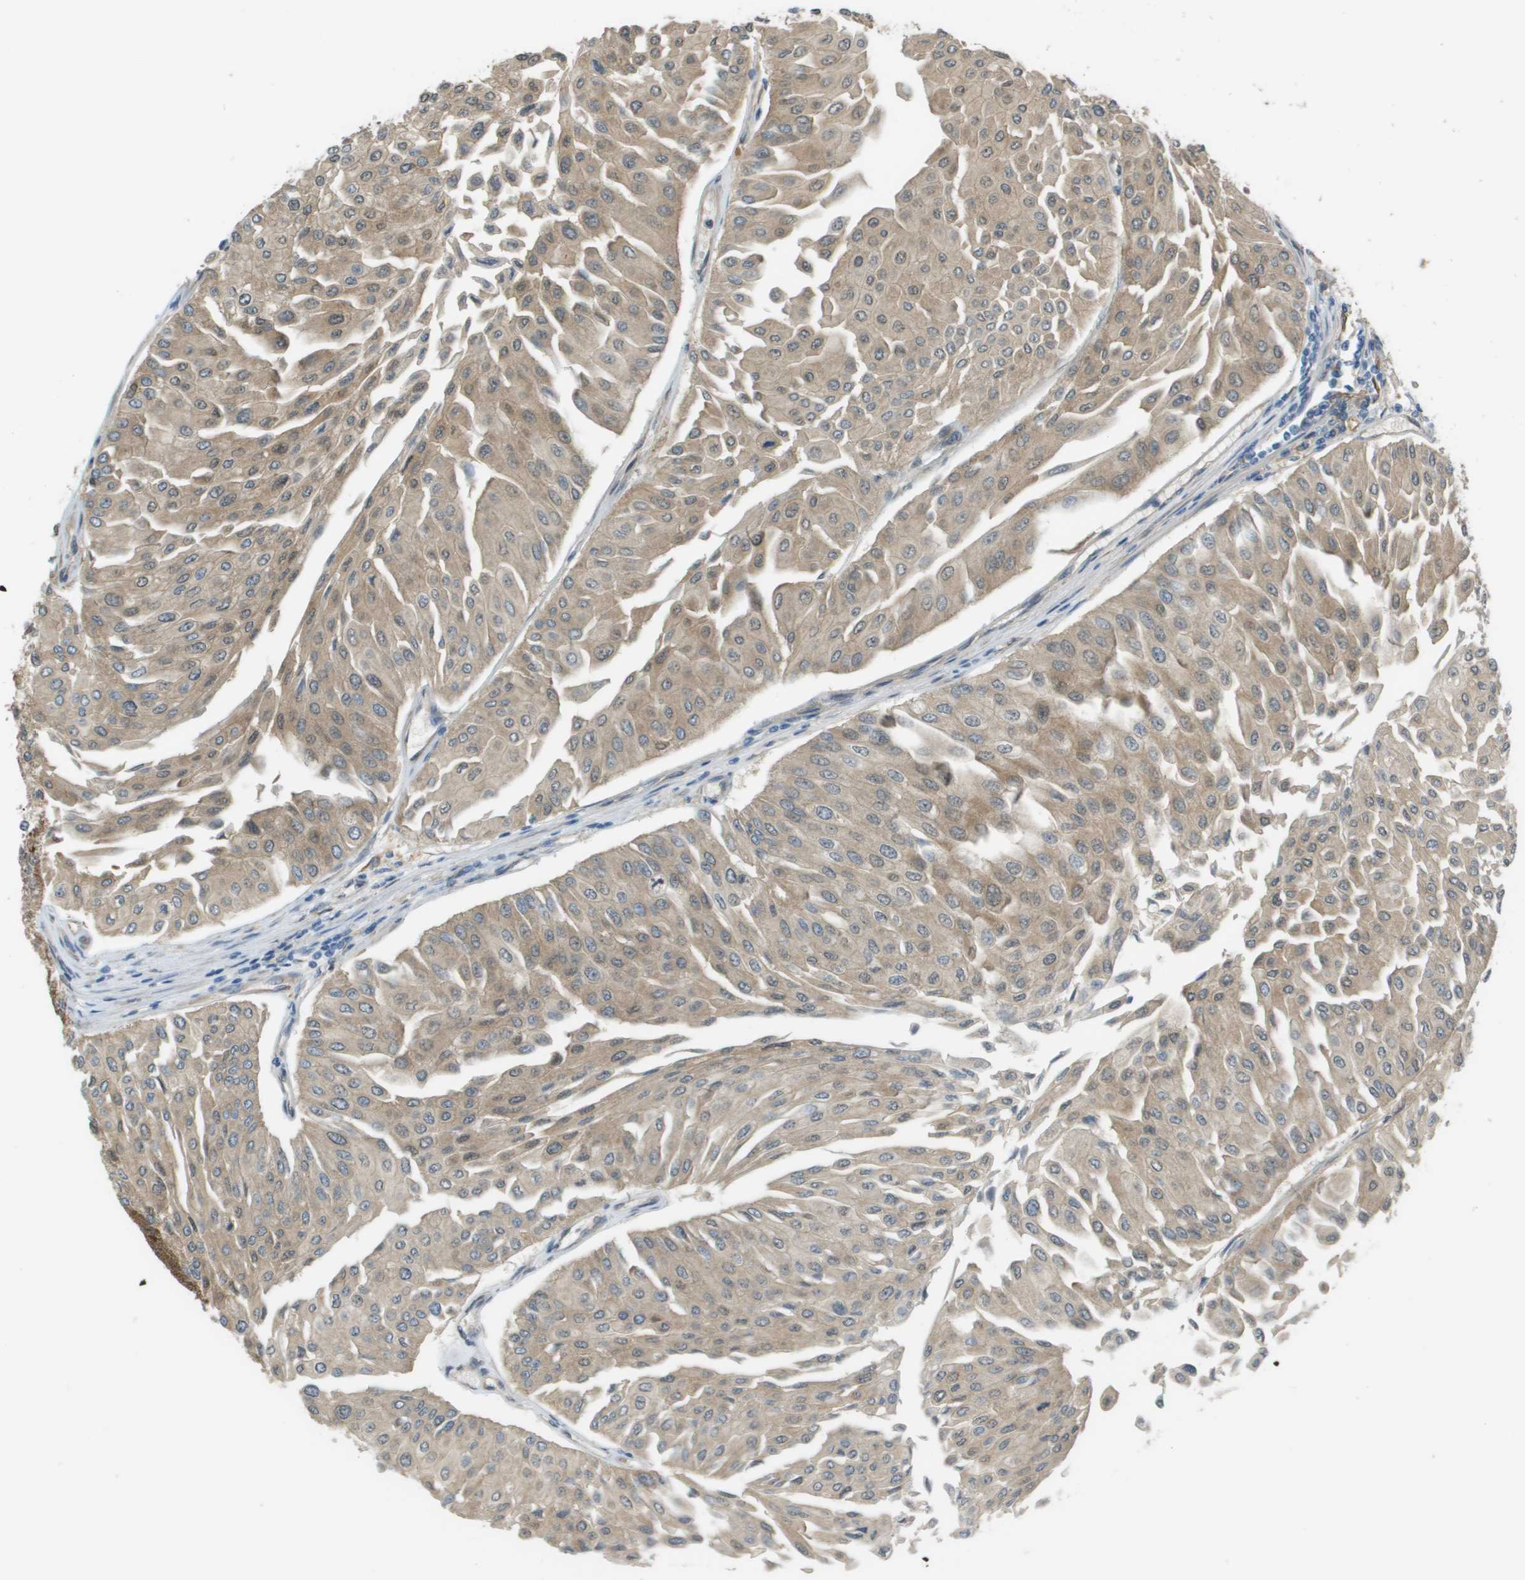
{"staining": {"intensity": "weak", "quantity": ">75%", "location": "cytoplasmic/membranous"}, "tissue": "urothelial cancer", "cell_type": "Tumor cells", "image_type": "cancer", "snomed": [{"axis": "morphology", "description": "Urothelial carcinoma, Low grade"}, {"axis": "topography", "description": "Urinary bladder"}], "caption": "Urothelial carcinoma (low-grade) stained with a protein marker demonstrates weak staining in tumor cells.", "gene": "CORO1B", "patient": {"sex": "male", "age": 67}}